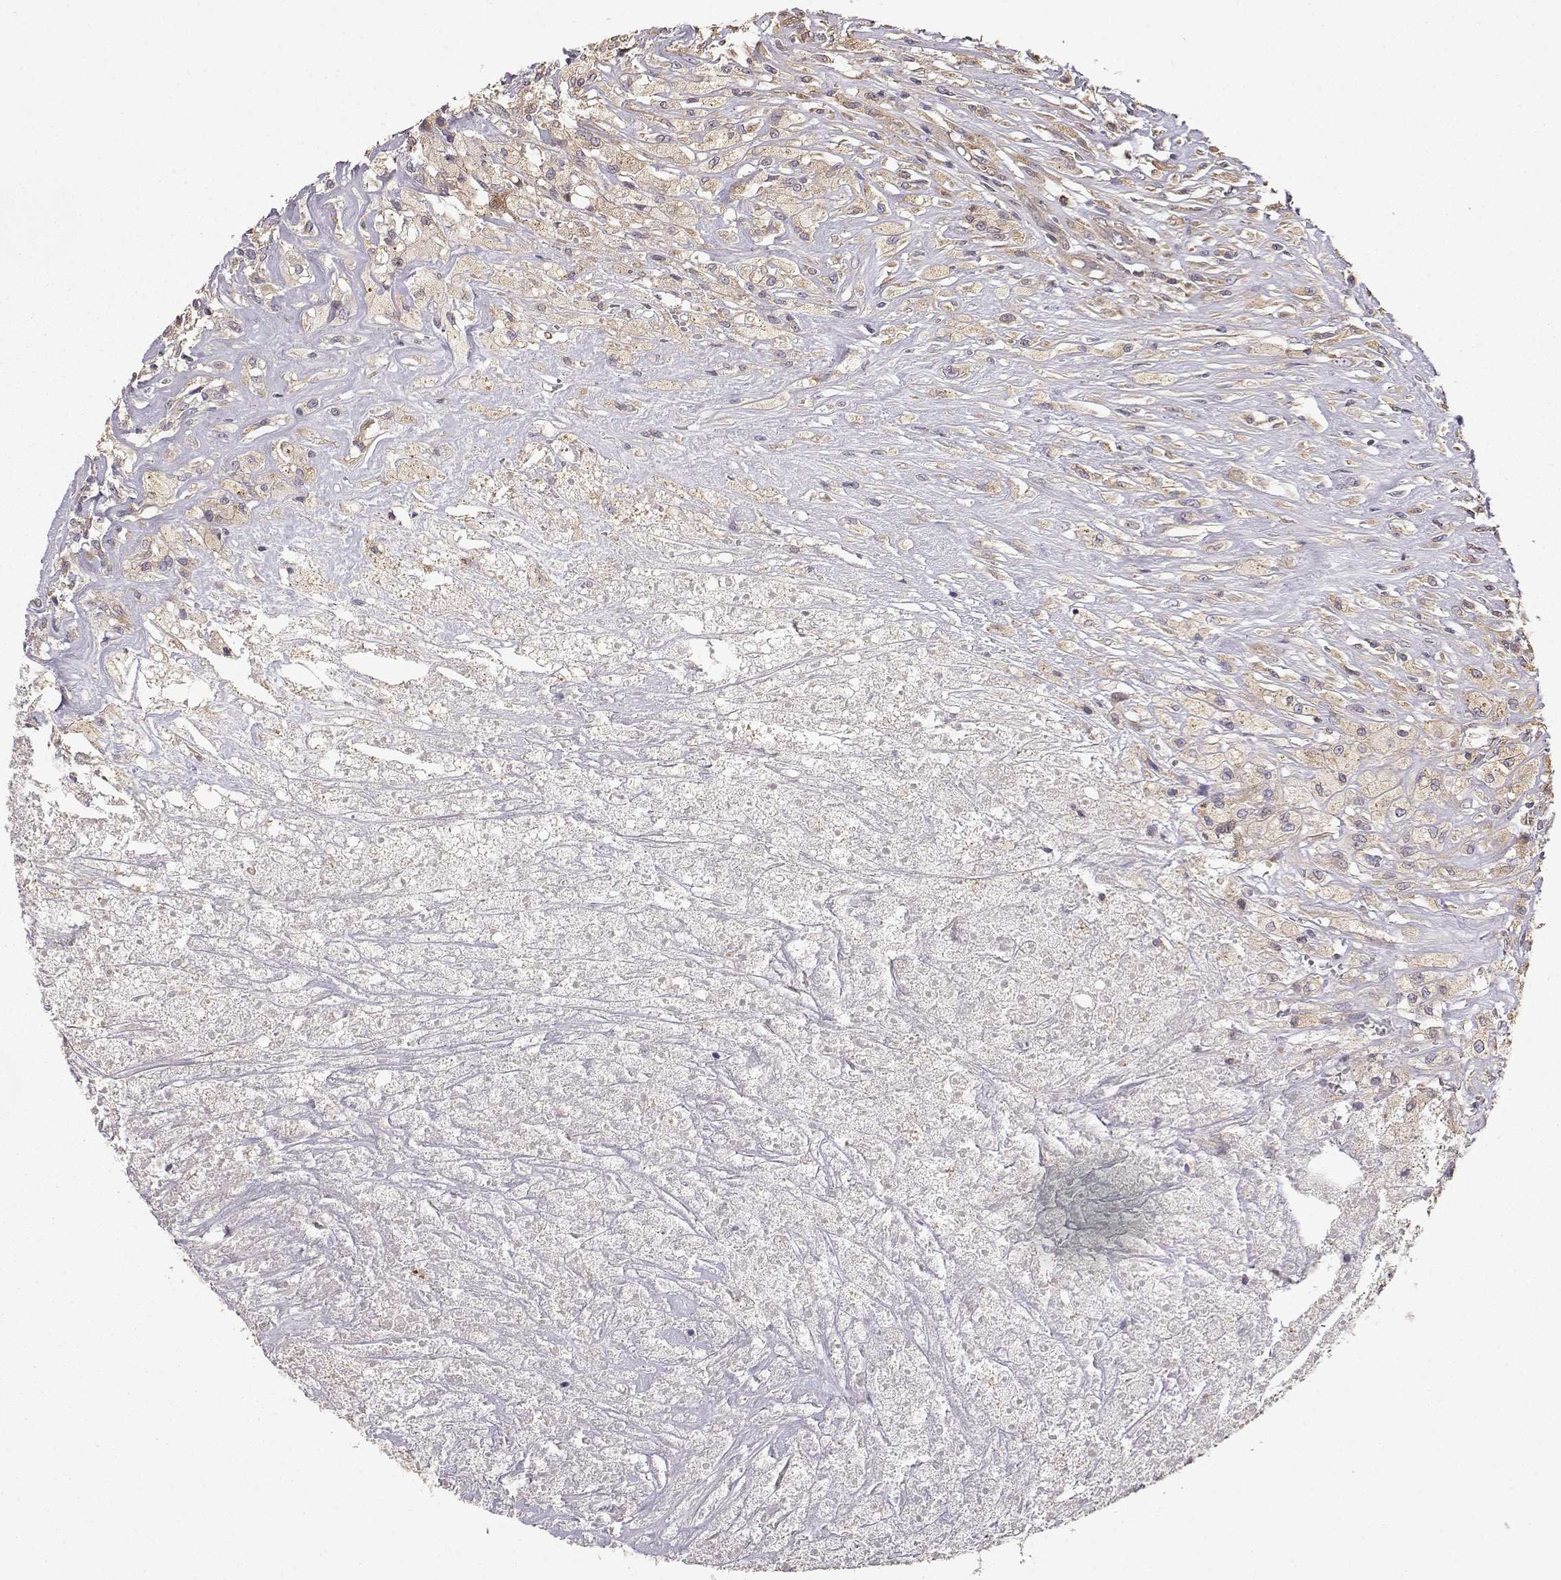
{"staining": {"intensity": "weak", "quantity": ">75%", "location": "cytoplasmic/membranous"}, "tissue": "testis cancer", "cell_type": "Tumor cells", "image_type": "cancer", "snomed": [{"axis": "morphology", "description": "Necrosis, NOS"}, {"axis": "morphology", "description": "Carcinoma, Embryonal, NOS"}, {"axis": "topography", "description": "Testis"}], "caption": "Testis cancer tissue demonstrates weak cytoplasmic/membranous staining in approximately >75% of tumor cells, visualized by immunohistochemistry.", "gene": "CRIM1", "patient": {"sex": "male", "age": 19}}